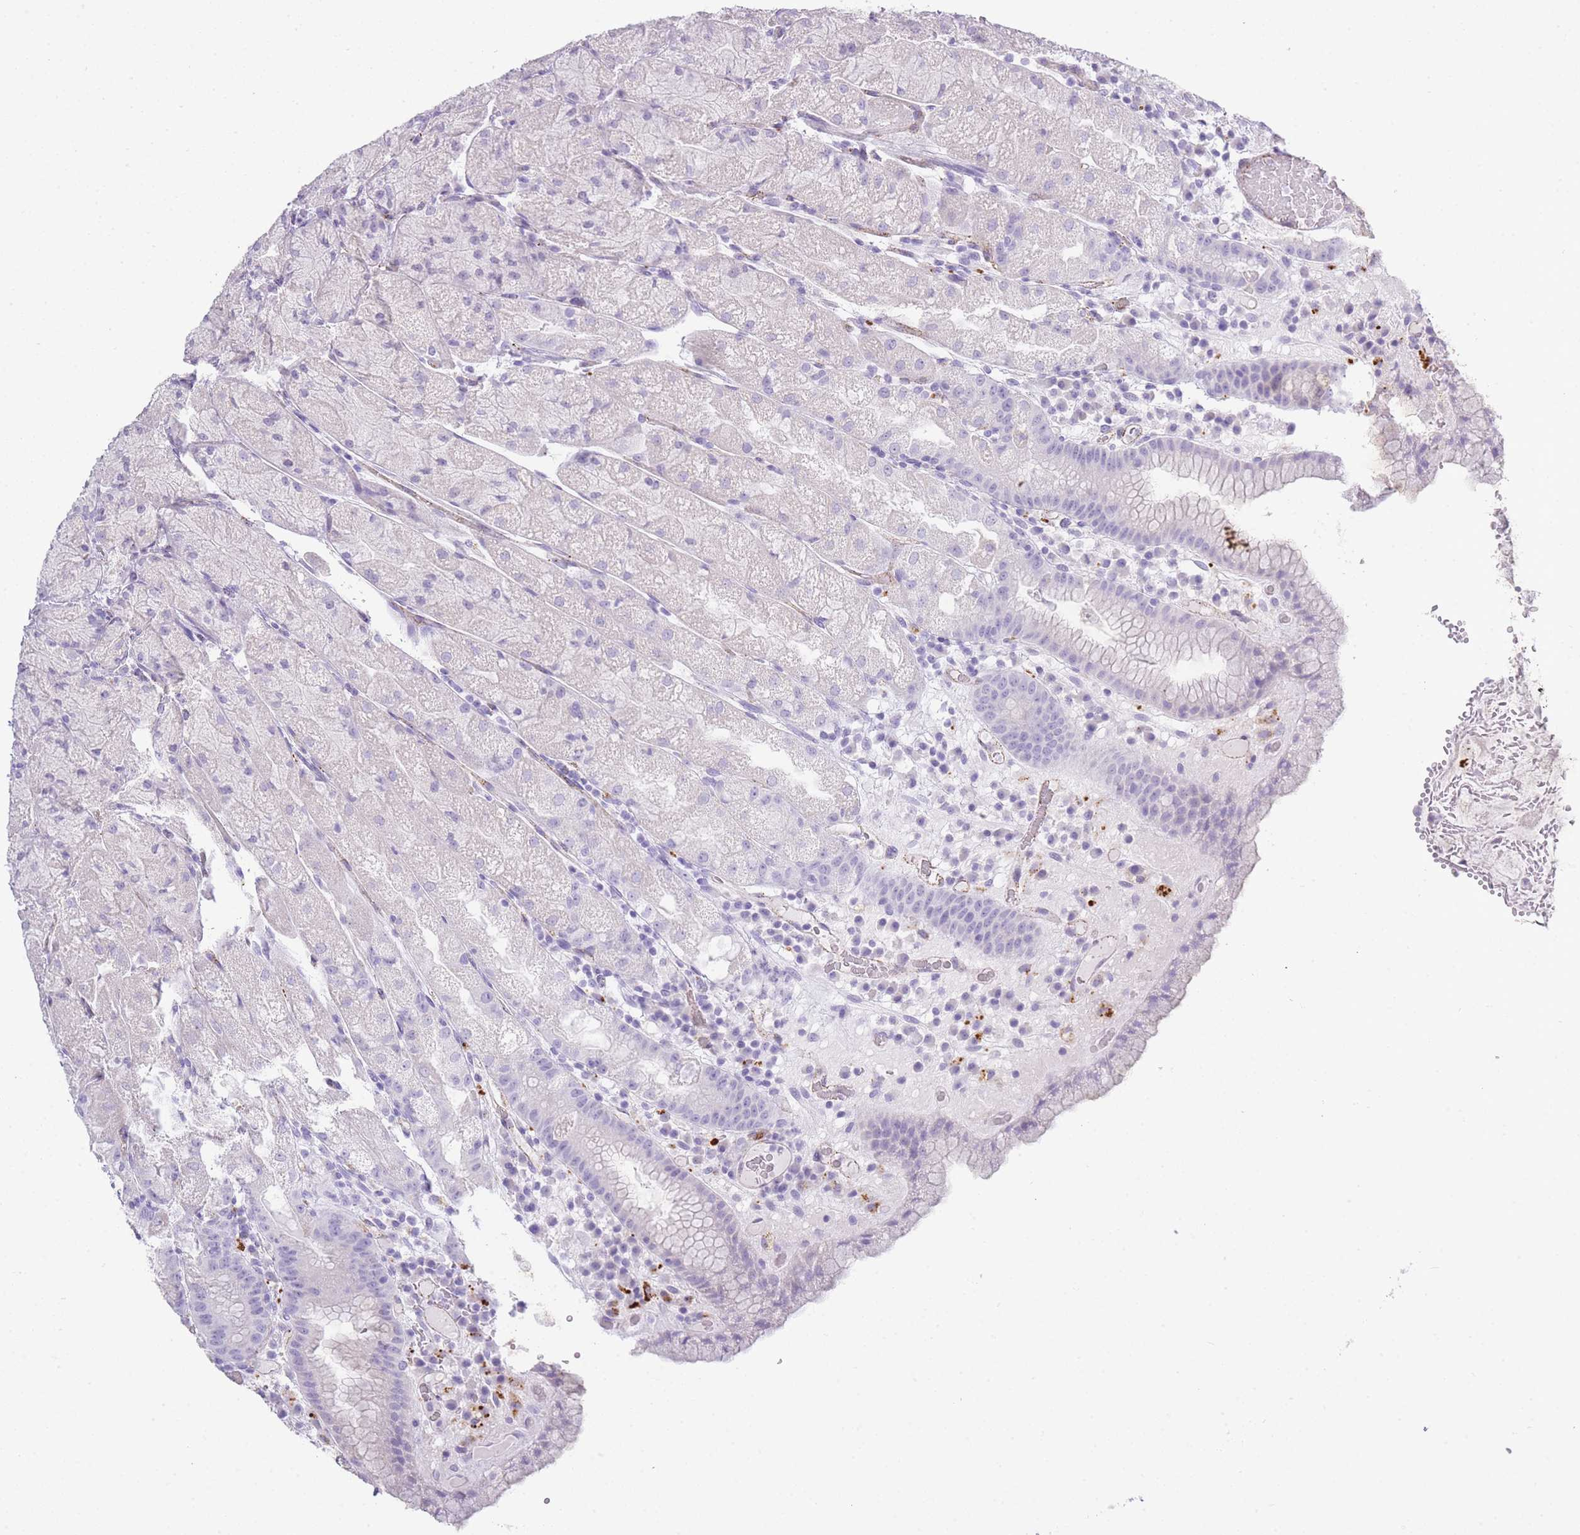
{"staining": {"intensity": "negative", "quantity": "none", "location": "none"}, "tissue": "stomach", "cell_type": "Glandular cells", "image_type": "normal", "snomed": [{"axis": "morphology", "description": "Normal tissue, NOS"}, {"axis": "topography", "description": "Stomach, upper"}], "caption": "High magnification brightfield microscopy of unremarkable stomach stained with DAB (brown) and counterstained with hematoxylin (blue): glandular cells show no significant expression.", "gene": "RHO", "patient": {"sex": "male", "age": 52}}